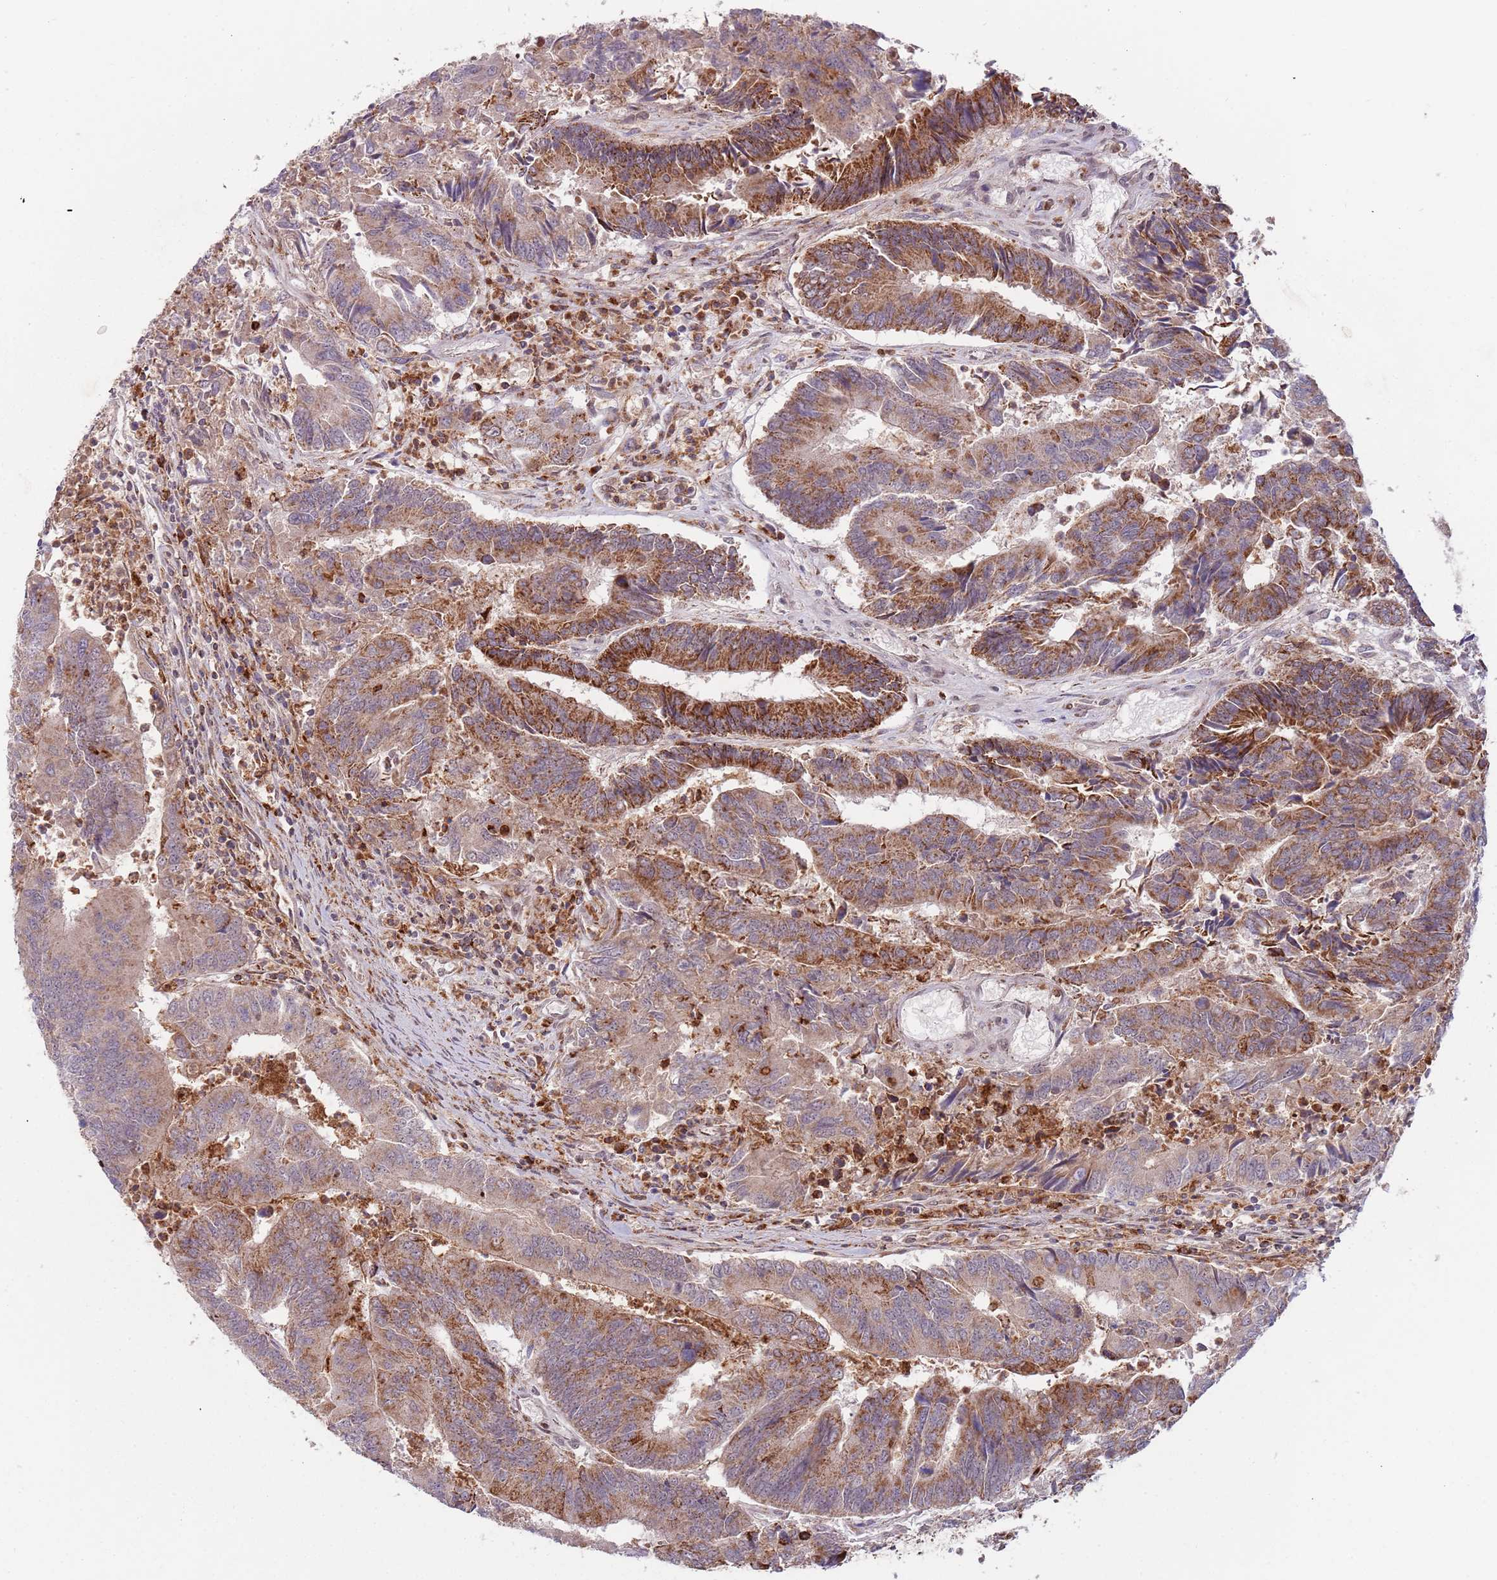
{"staining": {"intensity": "strong", "quantity": "25%-75%", "location": "cytoplasmic/membranous"}, "tissue": "colorectal cancer", "cell_type": "Tumor cells", "image_type": "cancer", "snomed": [{"axis": "morphology", "description": "Adenocarcinoma, NOS"}, {"axis": "topography", "description": "Colon"}], "caption": "Strong cytoplasmic/membranous protein positivity is appreciated in approximately 25%-75% of tumor cells in colorectal cancer (adenocarcinoma).", "gene": "ULK3", "patient": {"sex": "female", "age": 67}}